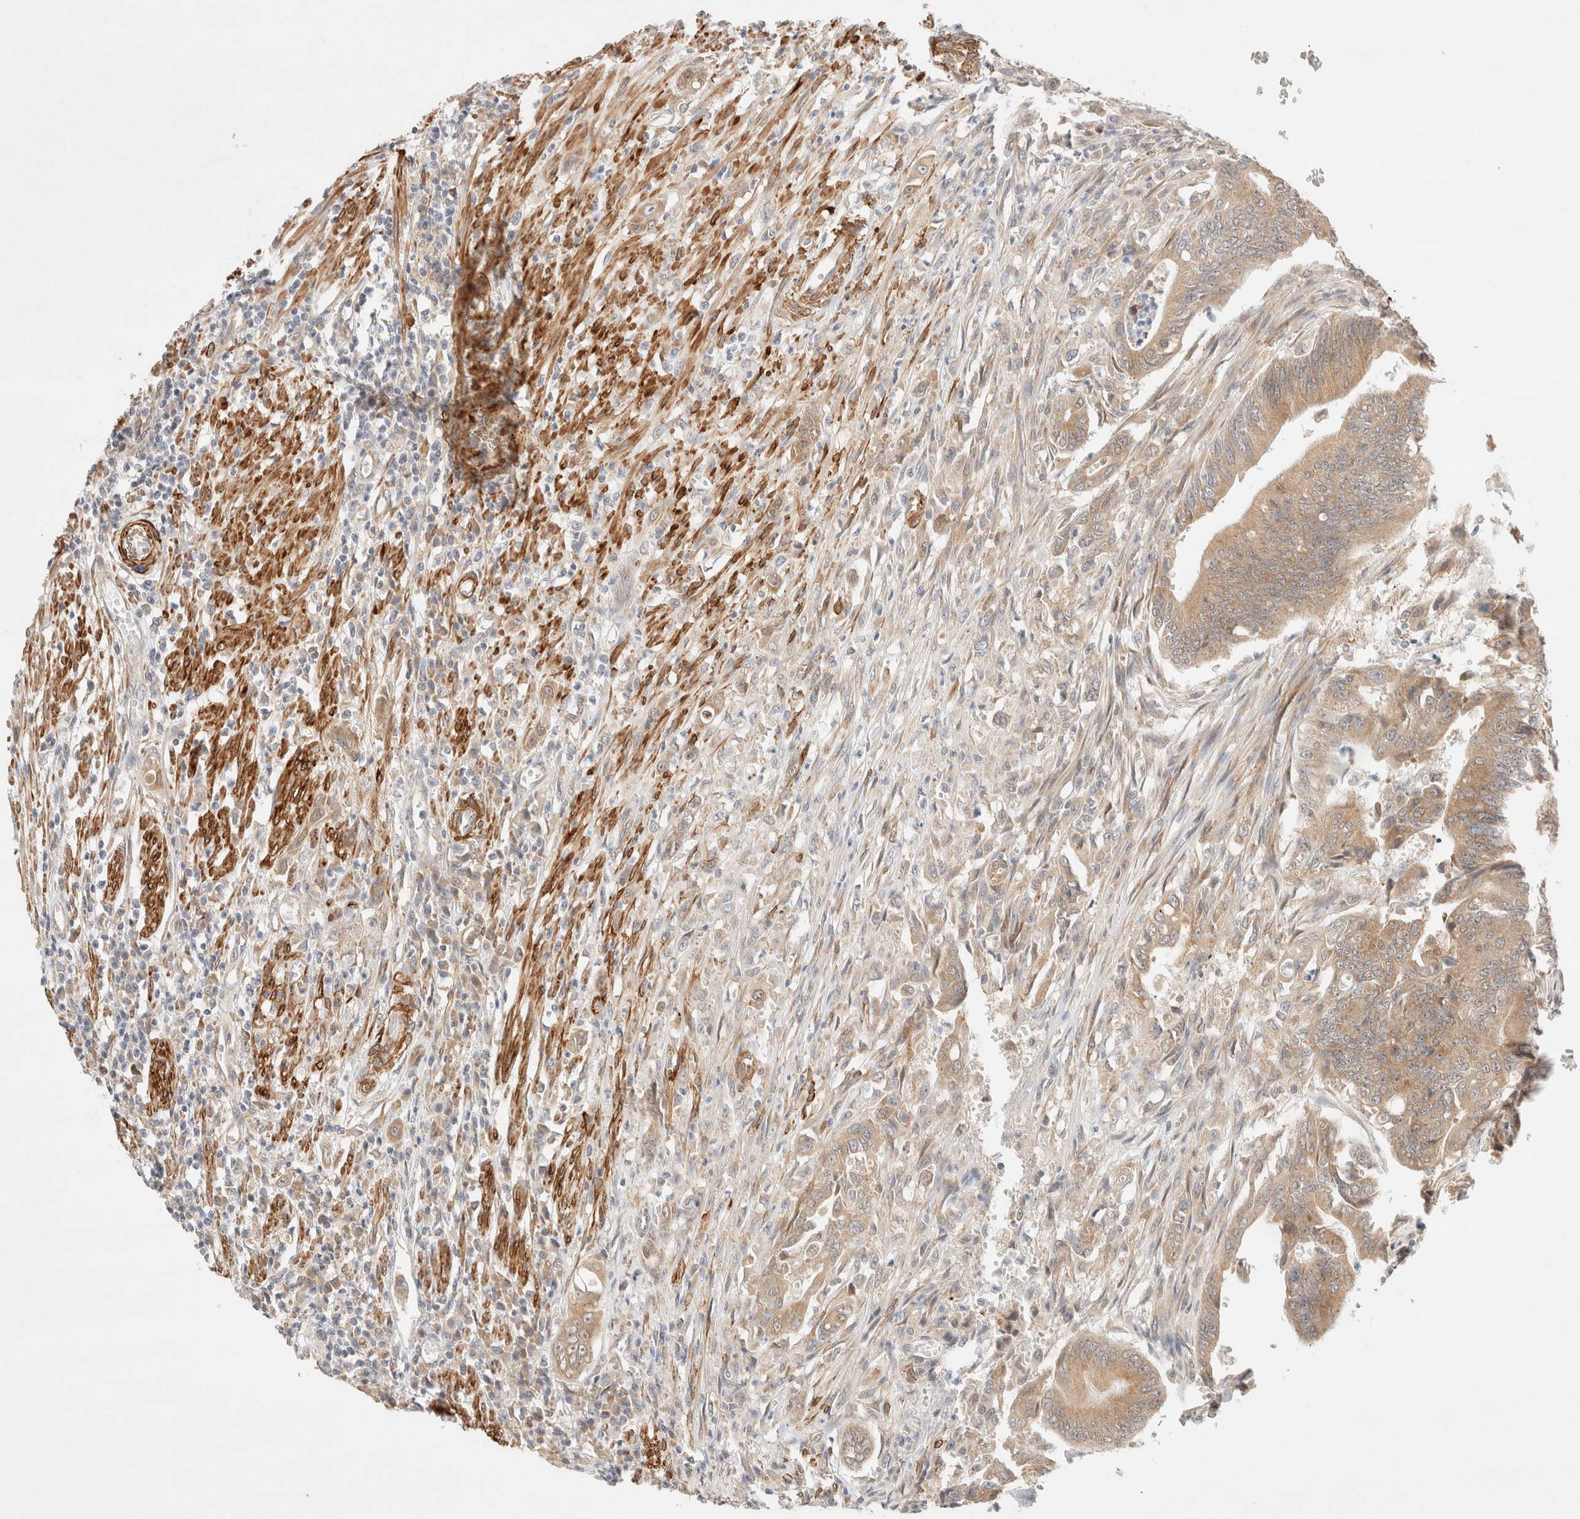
{"staining": {"intensity": "moderate", "quantity": ">75%", "location": "cytoplasmic/membranous"}, "tissue": "colorectal cancer", "cell_type": "Tumor cells", "image_type": "cancer", "snomed": [{"axis": "morphology", "description": "Adenoma, NOS"}, {"axis": "morphology", "description": "Adenocarcinoma, NOS"}, {"axis": "topography", "description": "Colon"}], "caption": "About >75% of tumor cells in colorectal cancer reveal moderate cytoplasmic/membranous protein expression as visualized by brown immunohistochemical staining.", "gene": "RRP15", "patient": {"sex": "male", "age": 79}}